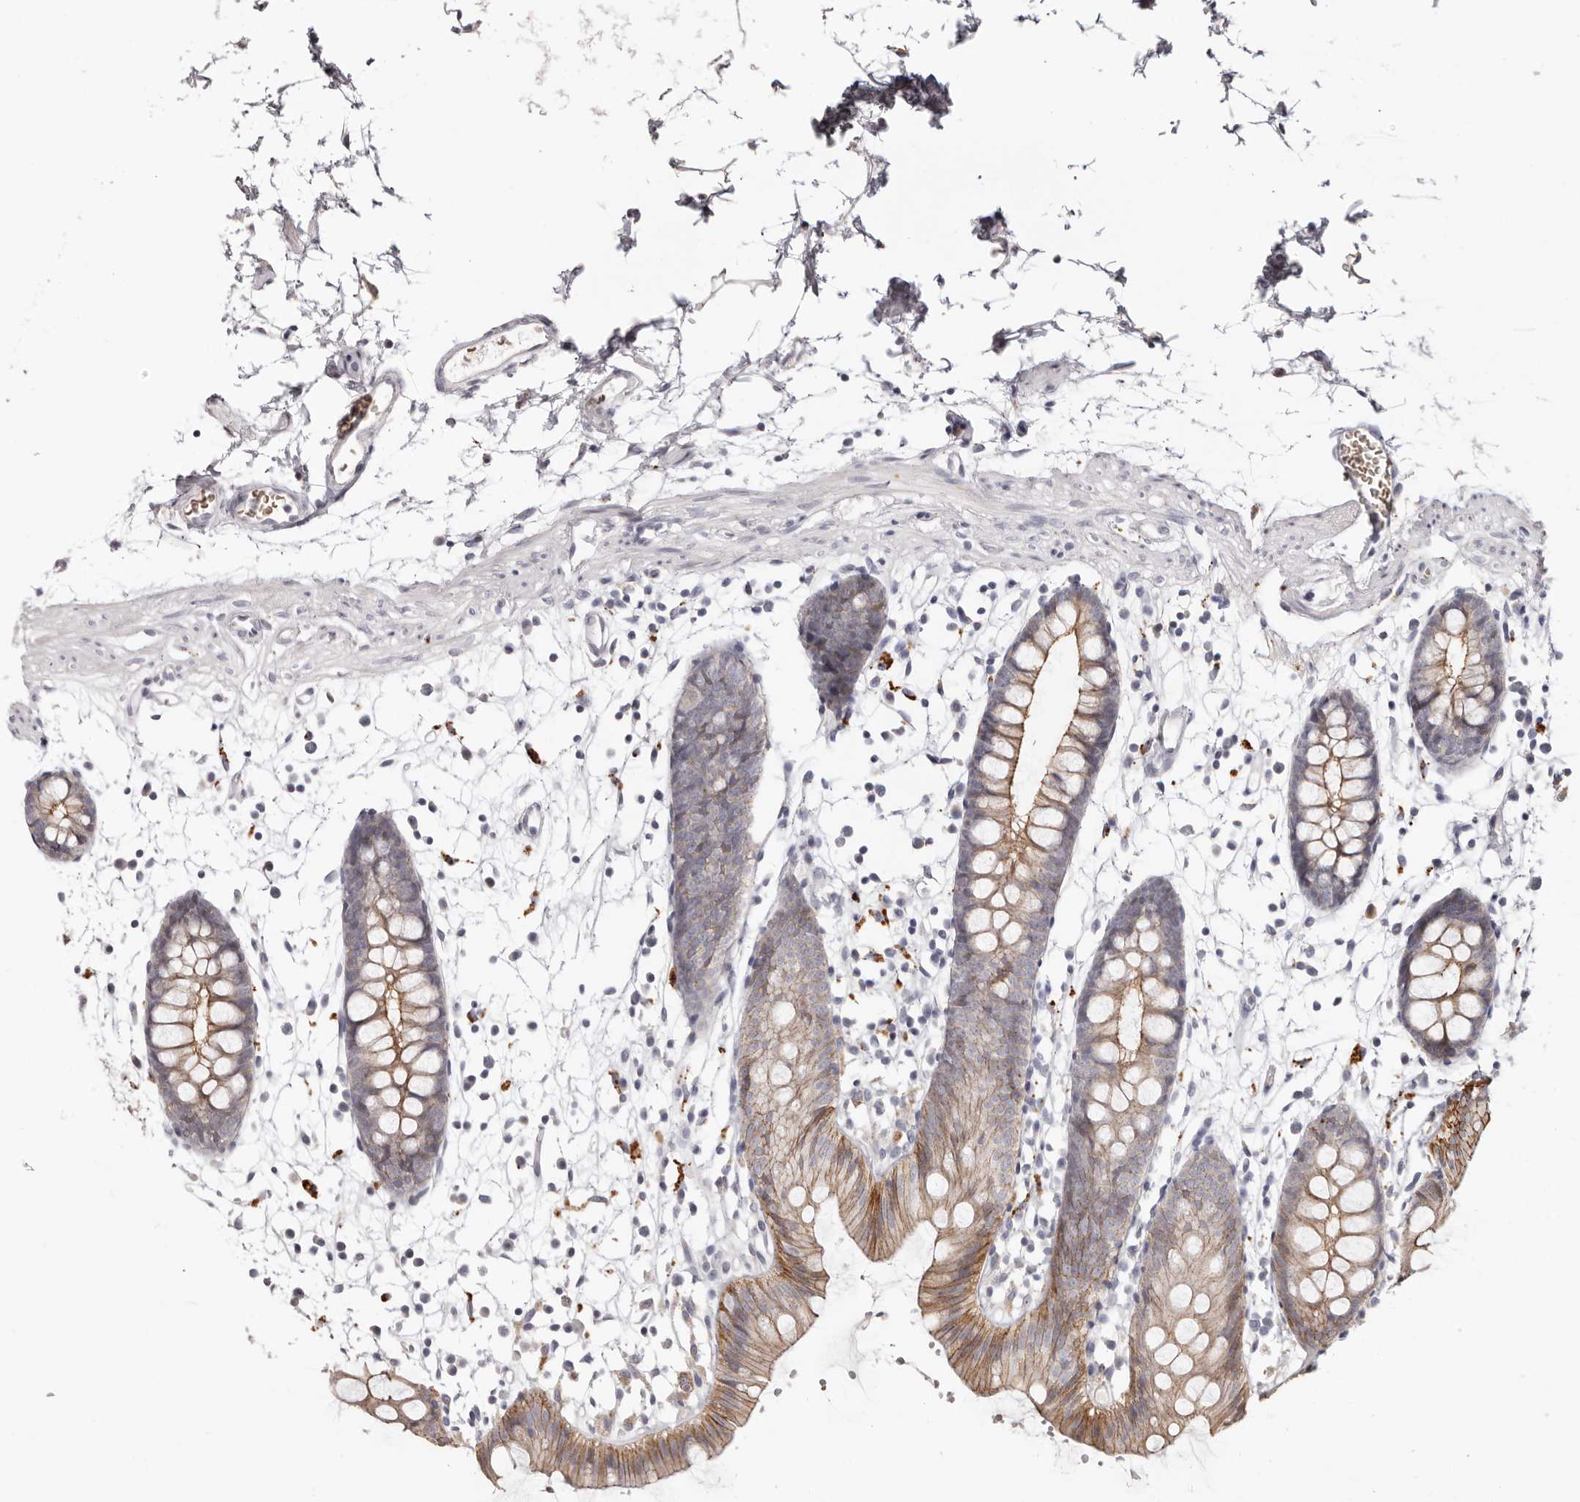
{"staining": {"intensity": "weak", "quantity": "25%-75%", "location": "cytoplasmic/membranous"}, "tissue": "colon", "cell_type": "Endothelial cells", "image_type": "normal", "snomed": [{"axis": "morphology", "description": "Normal tissue, NOS"}, {"axis": "topography", "description": "Colon"}], "caption": "DAB immunohistochemical staining of normal colon shows weak cytoplasmic/membranous protein expression in about 25%-75% of endothelial cells. (DAB (3,3'-diaminobenzidine) IHC, brown staining for protein, blue staining for nuclei).", "gene": "PCDHB6", "patient": {"sex": "male", "age": 56}}